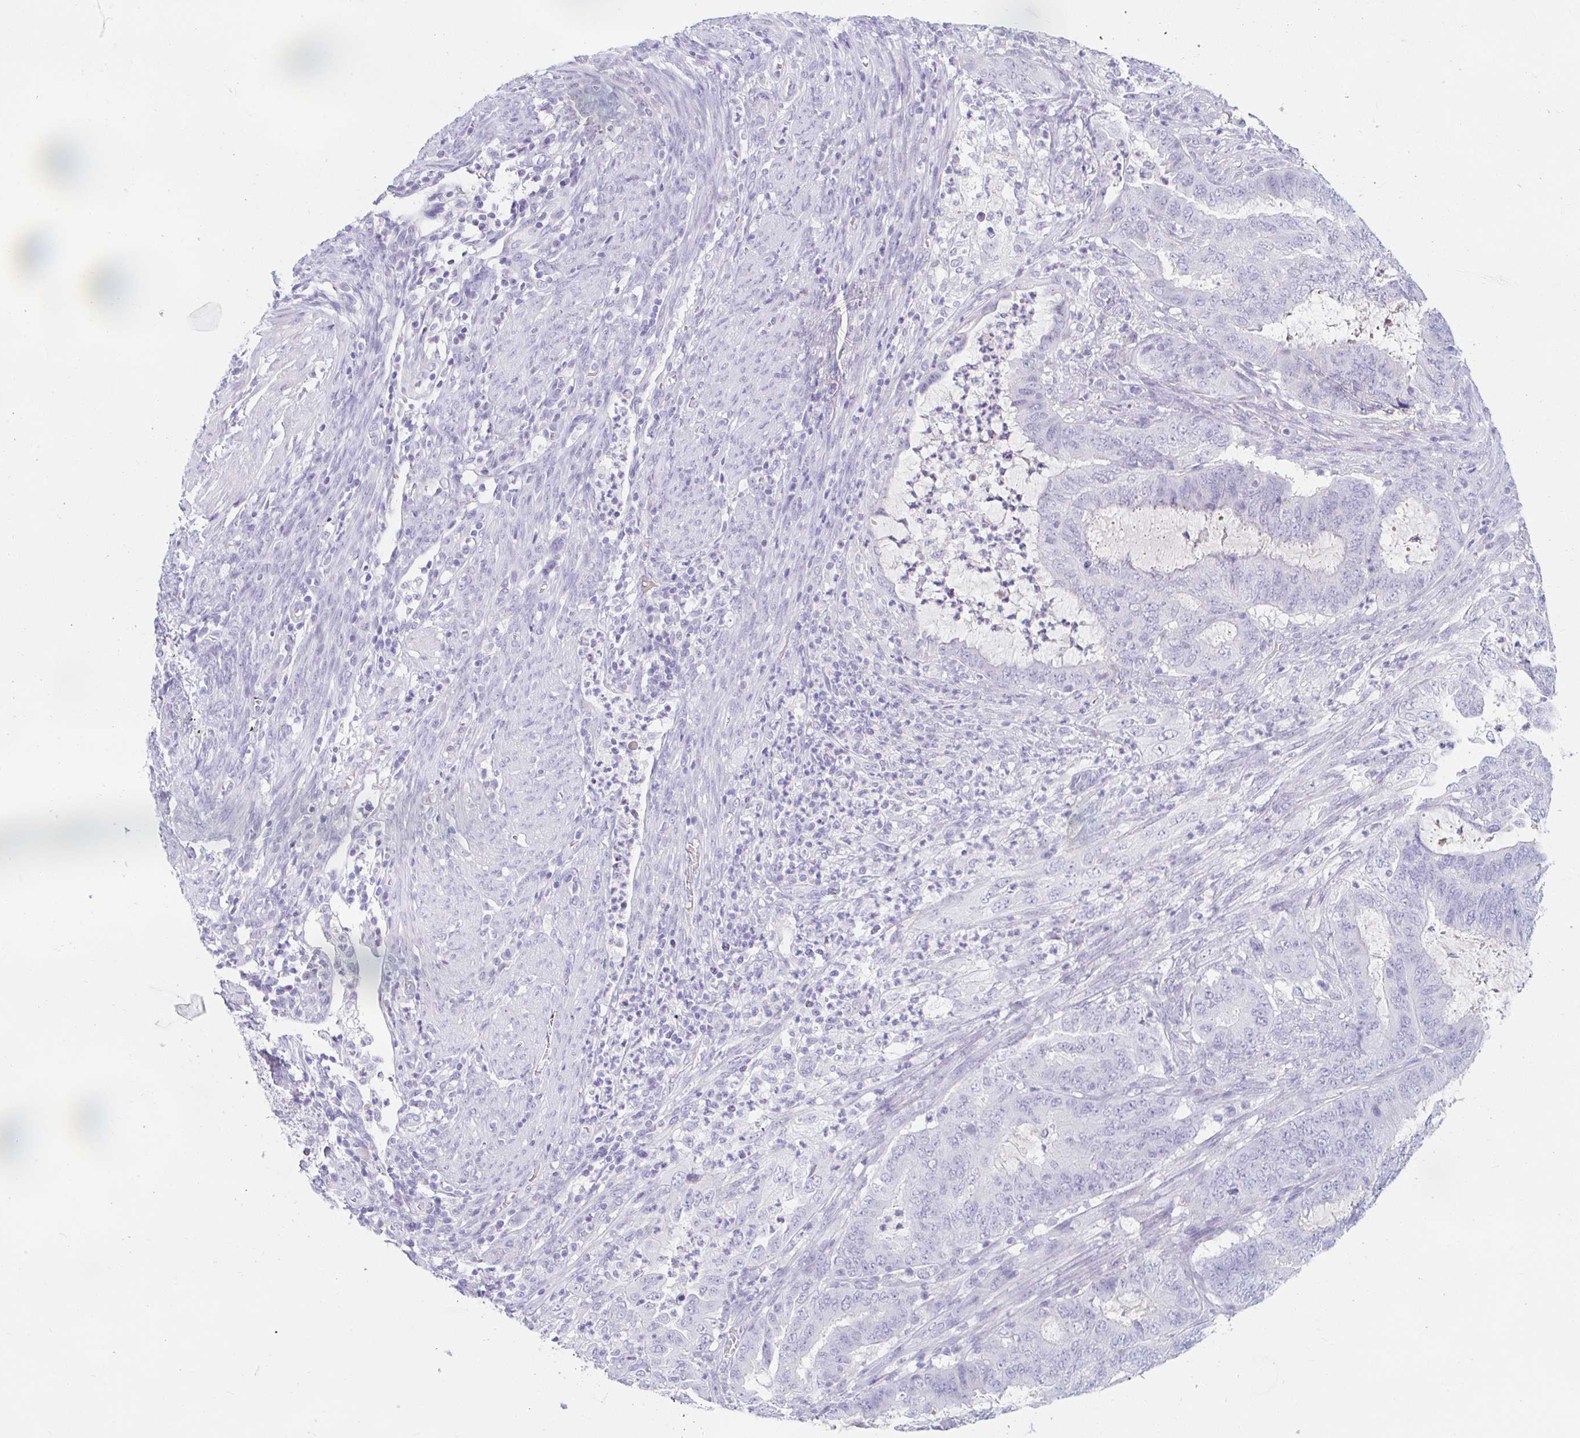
{"staining": {"intensity": "negative", "quantity": "none", "location": "none"}, "tissue": "endometrial cancer", "cell_type": "Tumor cells", "image_type": "cancer", "snomed": [{"axis": "morphology", "description": "Adenocarcinoma, NOS"}, {"axis": "topography", "description": "Endometrium"}], "caption": "The immunohistochemistry (IHC) micrograph has no significant staining in tumor cells of adenocarcinoma (endometrial) tissue.", "gene": "TEX44", "patient": {"sex": "female", "age": 51}}